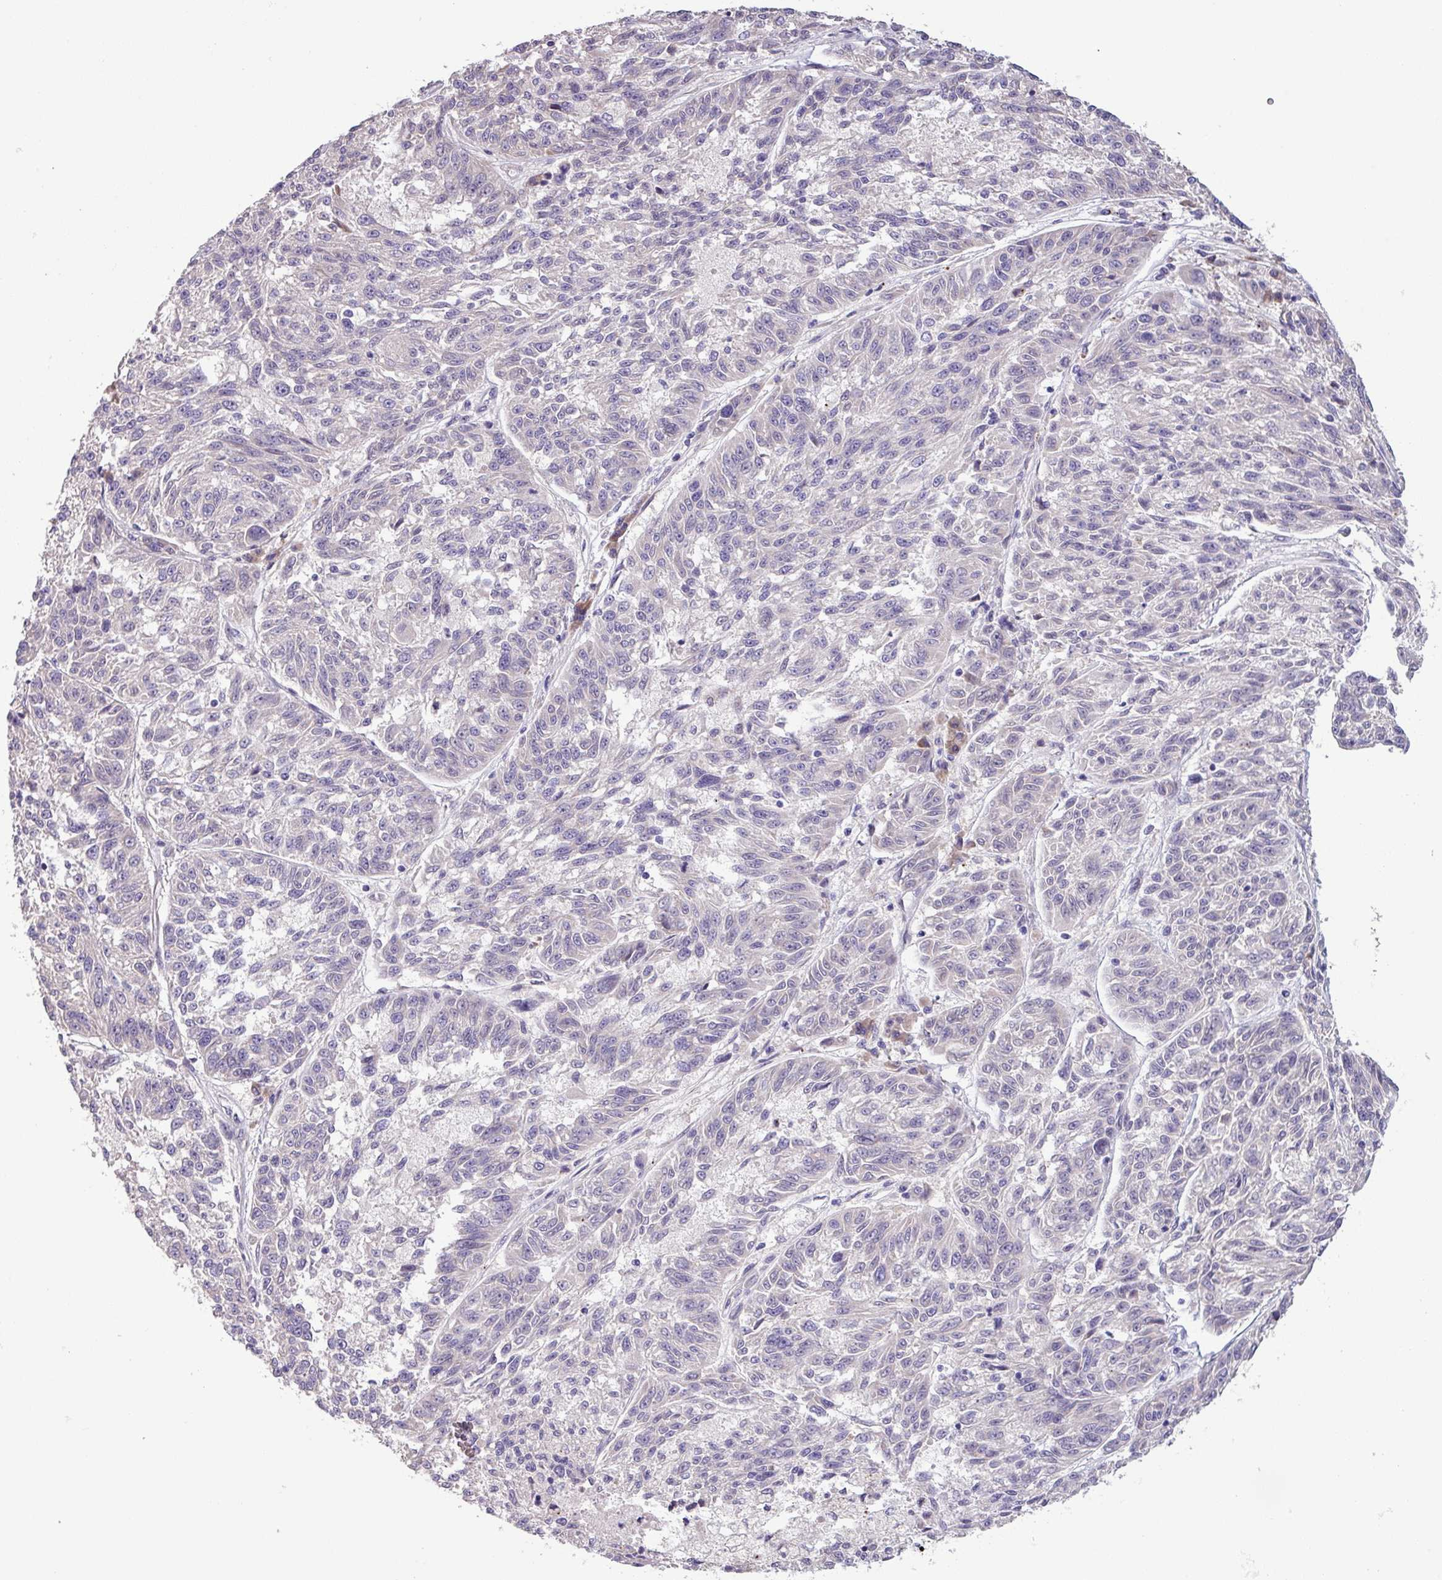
{"staining": {"intensity": "negative", "quantity": "none", "location": "none"}, "tissue": "melanoma", "cell_type": "Tumor cells", "image_type": "cancer", "snomed": [{"axis": "morphology", "description": "Malignant melanoma, NOS"}, {"axis": "topography", "description": "Skin"}], "caption": "Malignant melanoma was stained to show a protein in brown. There is no significant expression in tumor cells.", "gene": "C20orf27", "patient": {"sex": "male", "age": 53}}